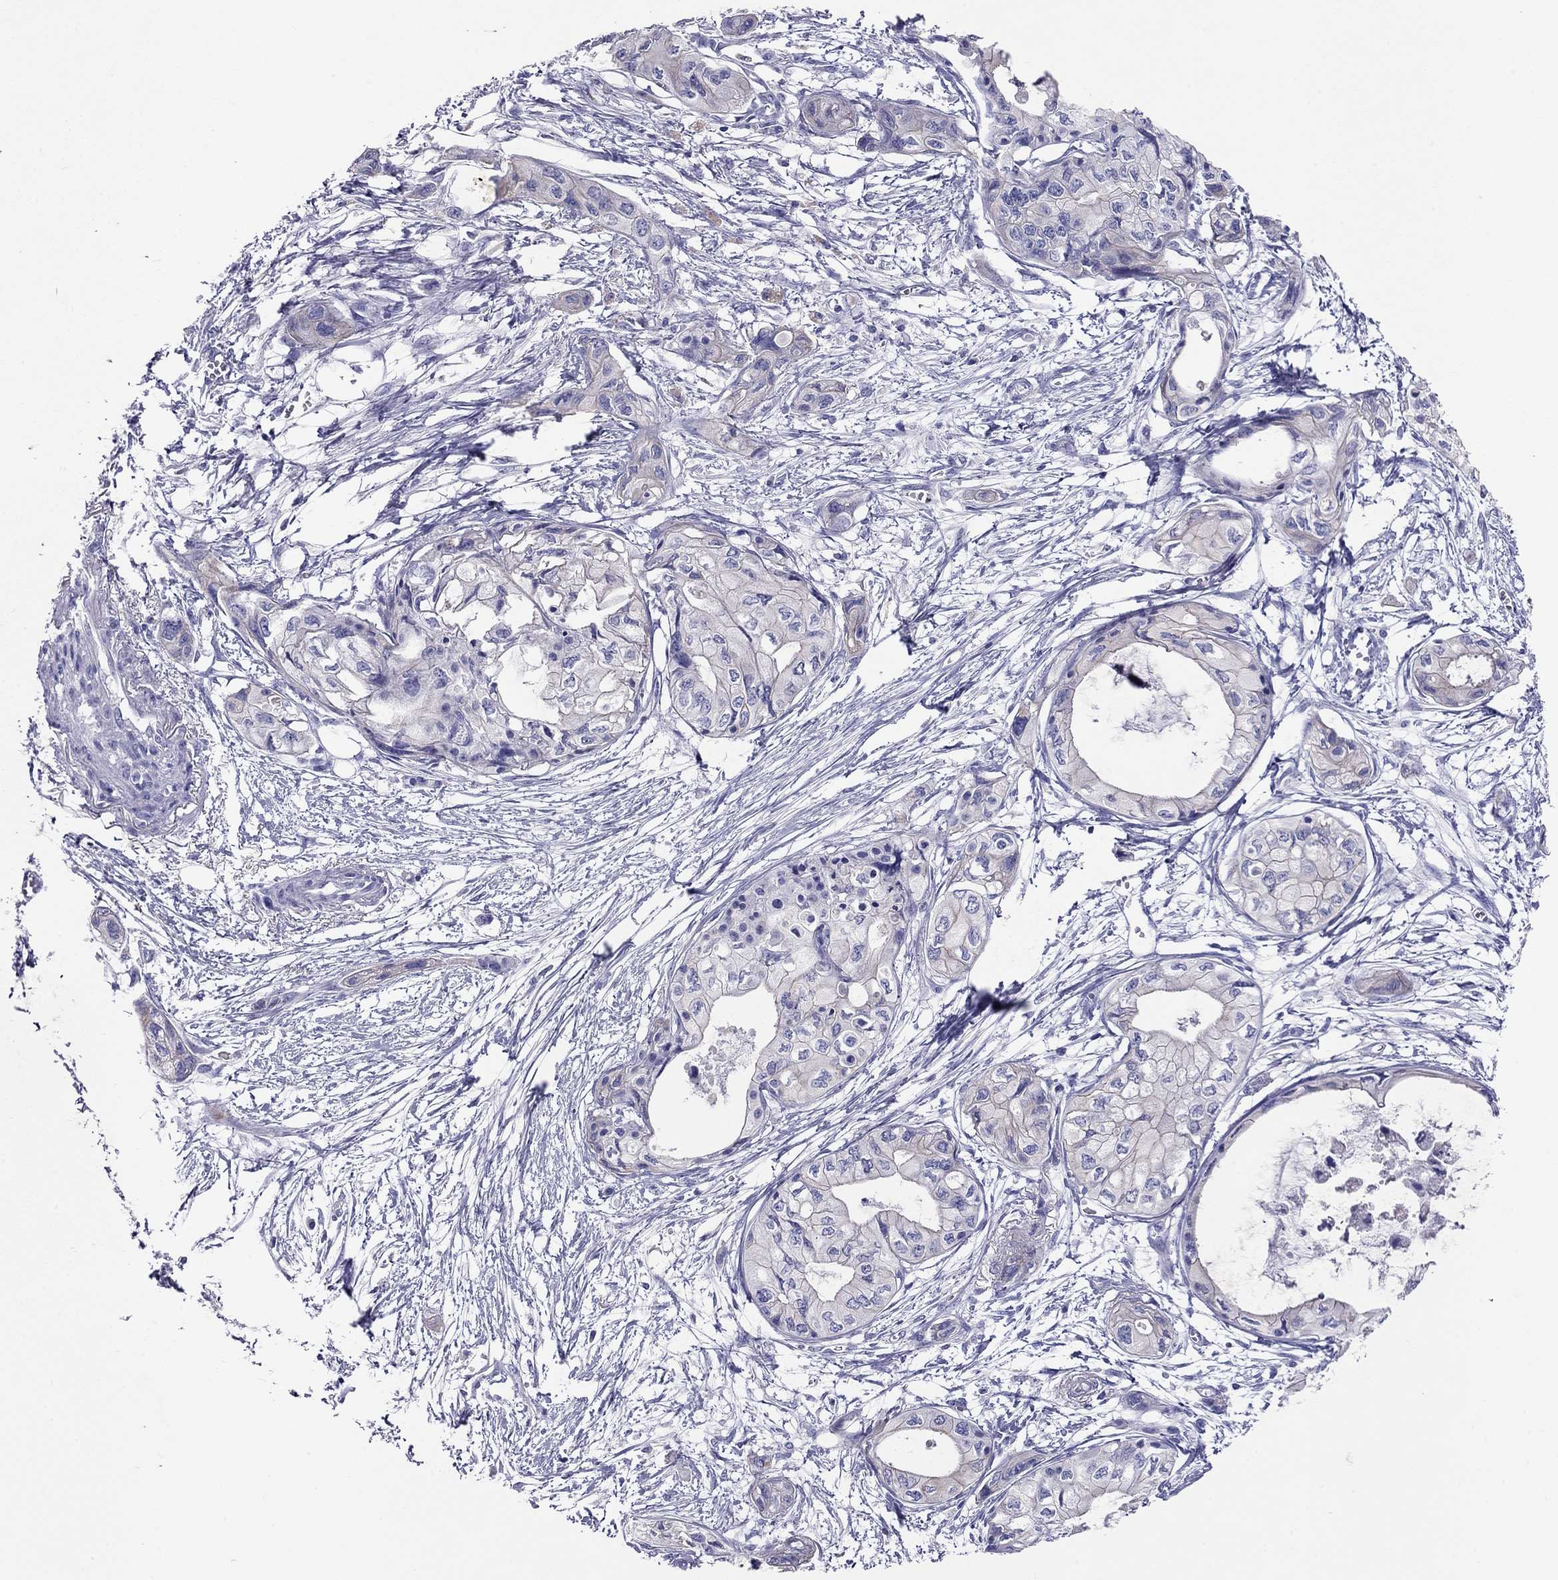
{"staining": {"intensity": "negative", "quantity": "none", "location": "none"}, "tissue": "pancreatic cancer", "cell_type": "Tumor cells", "image_type": "cancer", "snomed": [{"axis": "morphology", "description": "Adenocarcinoma, NOS"}, {"axis": "topography", "description": "Pancreas"}], "caption": "IHC photomicrograph of human pancreatic cancer (adenocarcinoma) stained for a protein (brown), which exhibits no positivity in tumor cells. (DAB immunohistochemistry (IHC), high magnification).", "gene": "CAPNS2", "patient": {"sex": "female", "age": 76}}